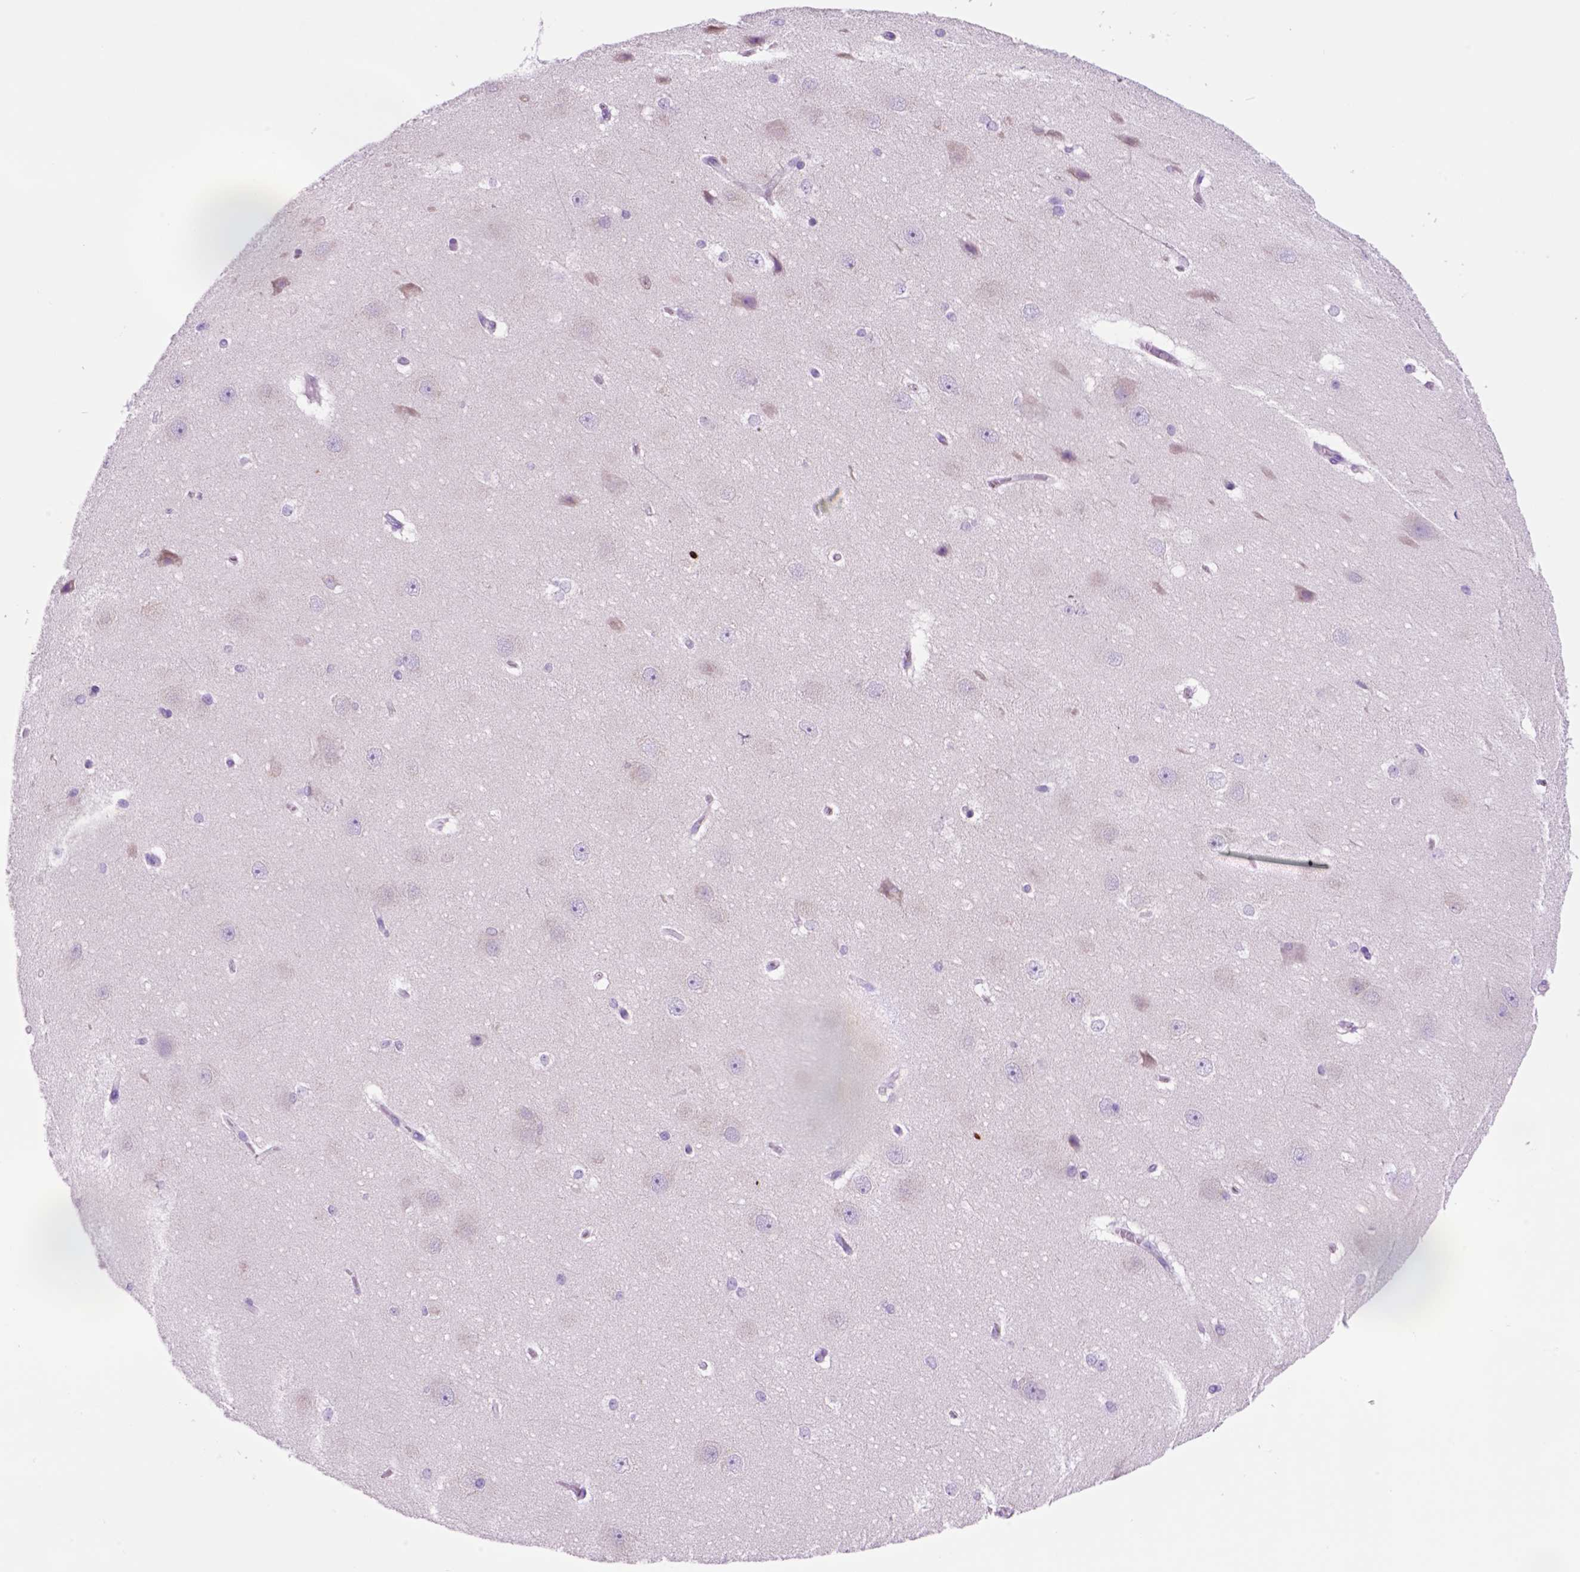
{"staining": {"intensity": "negative", "quantity": "none", "location": "none"}, "tissue": "hippocampus", "cell_type": "Glial cells", "image_type": "normal", "snomed": [{"axis": "morphology", "description": "Normal tissue, NOS"}, {"axis": "topography", "description": "Cerebral cortex"}, {"axis": "topography", "description": "Hippocampus"}], "caption": "Immunohistochemistry photomicrograph of normal hippocampus: human hippocampus stained with DAB demonstrates no significant protein positivity in glial cells.", "gene": "HHIPL2", "patient": {"sex": "female", "age": 19}}